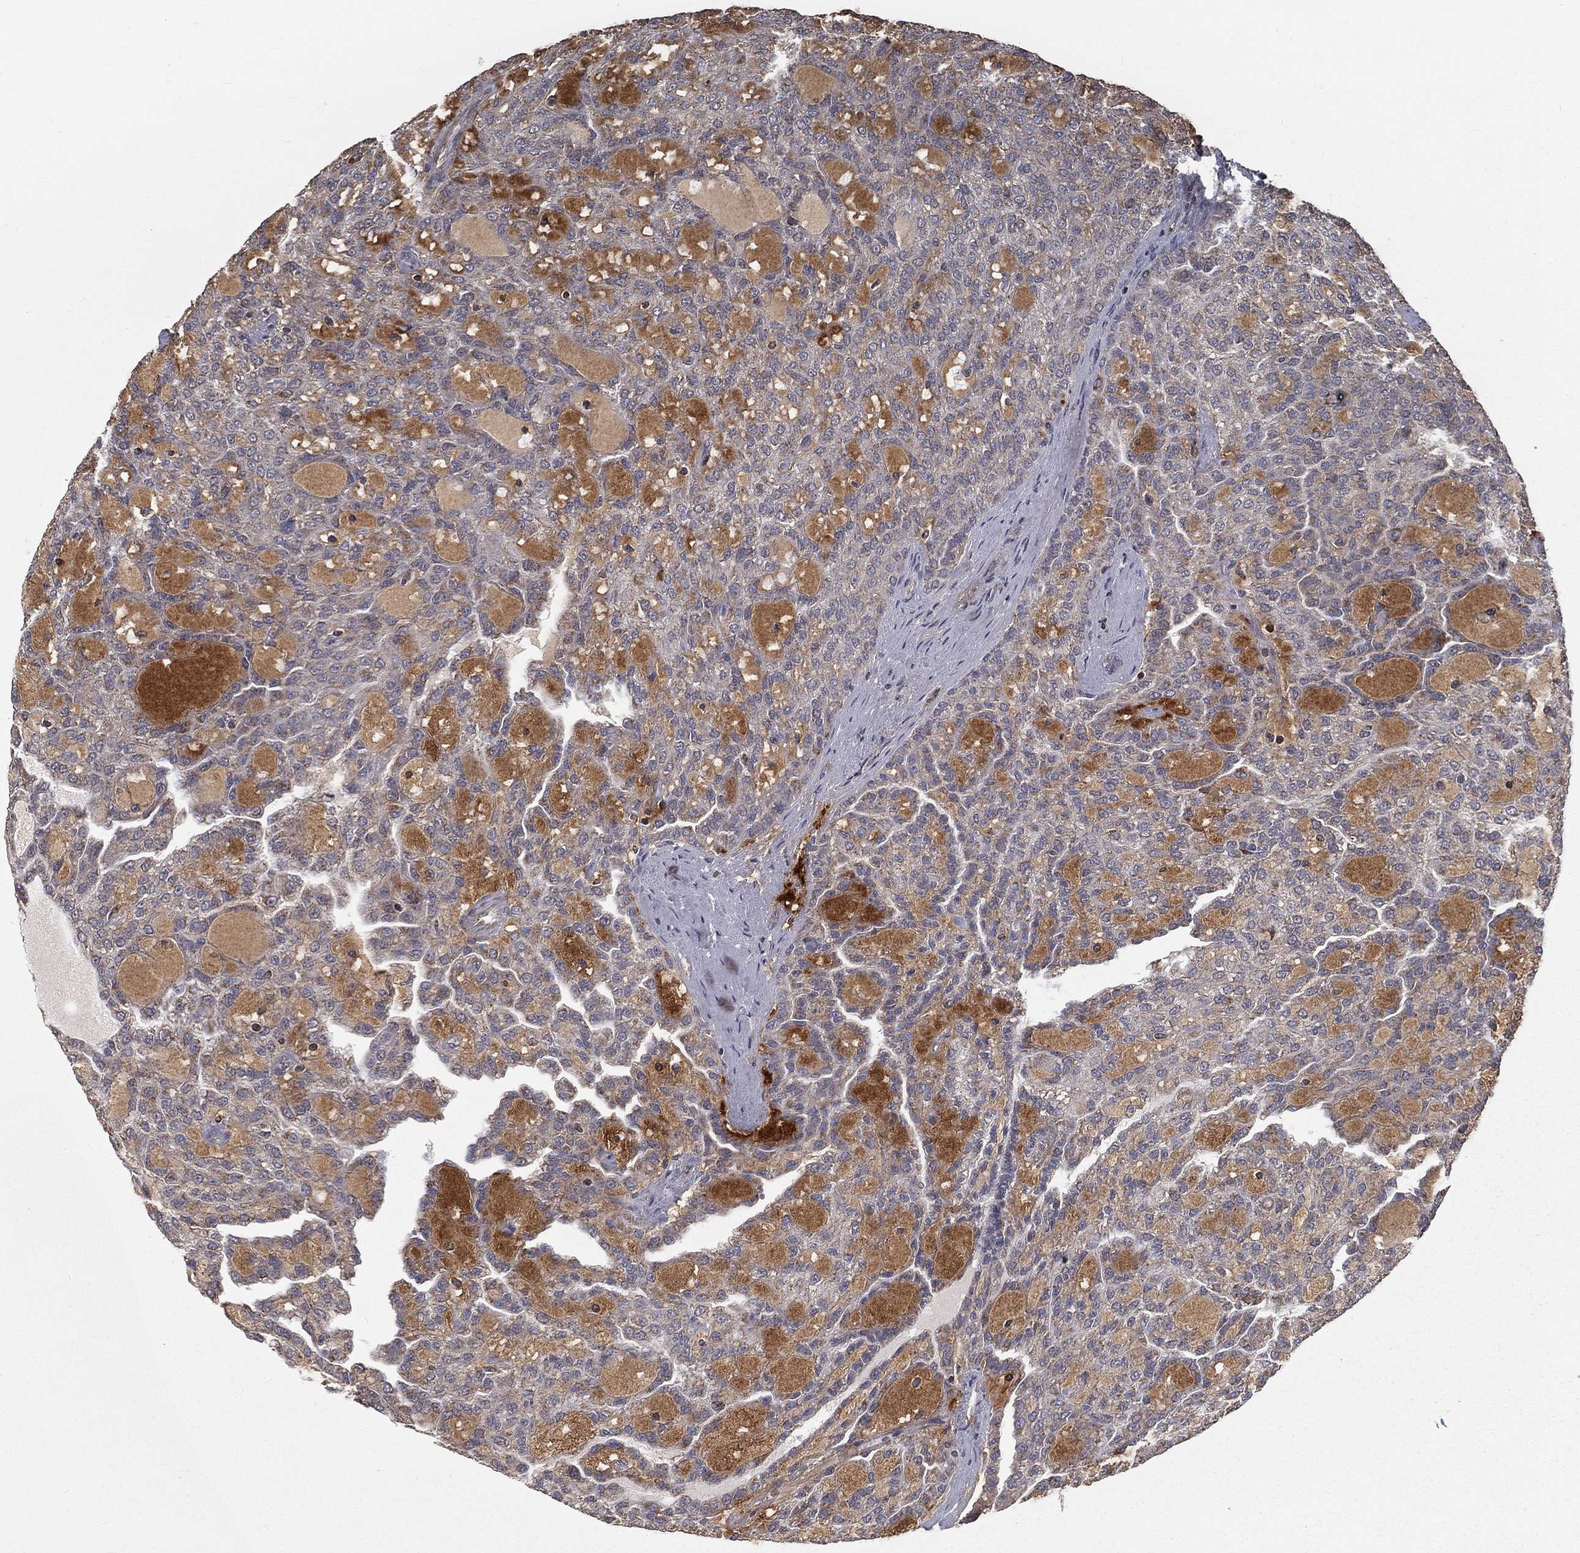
{"staining": {"intensity": "moderate", "quantity": ">75%", "location": "cytoplasmic/membranous"}, "tissue": "renal cancer", "cell_type": "Tumor cells", "image_type": "cancer", "snomed": [{"axis": "morphology", "description": "Adenocarcinoma, NOS"}, {"axis": "topography", "description": "Kidney"}], "caption": "IHC micrograph of neoplastic tissue: renal cancer (adenocarcinoma) stained using immunohistochemistry displays medium levels of moderate protein expression localized specifically in the cytoplasmic/membranous of tumor cells, appearing as a cytoplasmic/membranous brown color.", "gene": "OLFML1", "patient": {"sex": "male", "age": 63}}